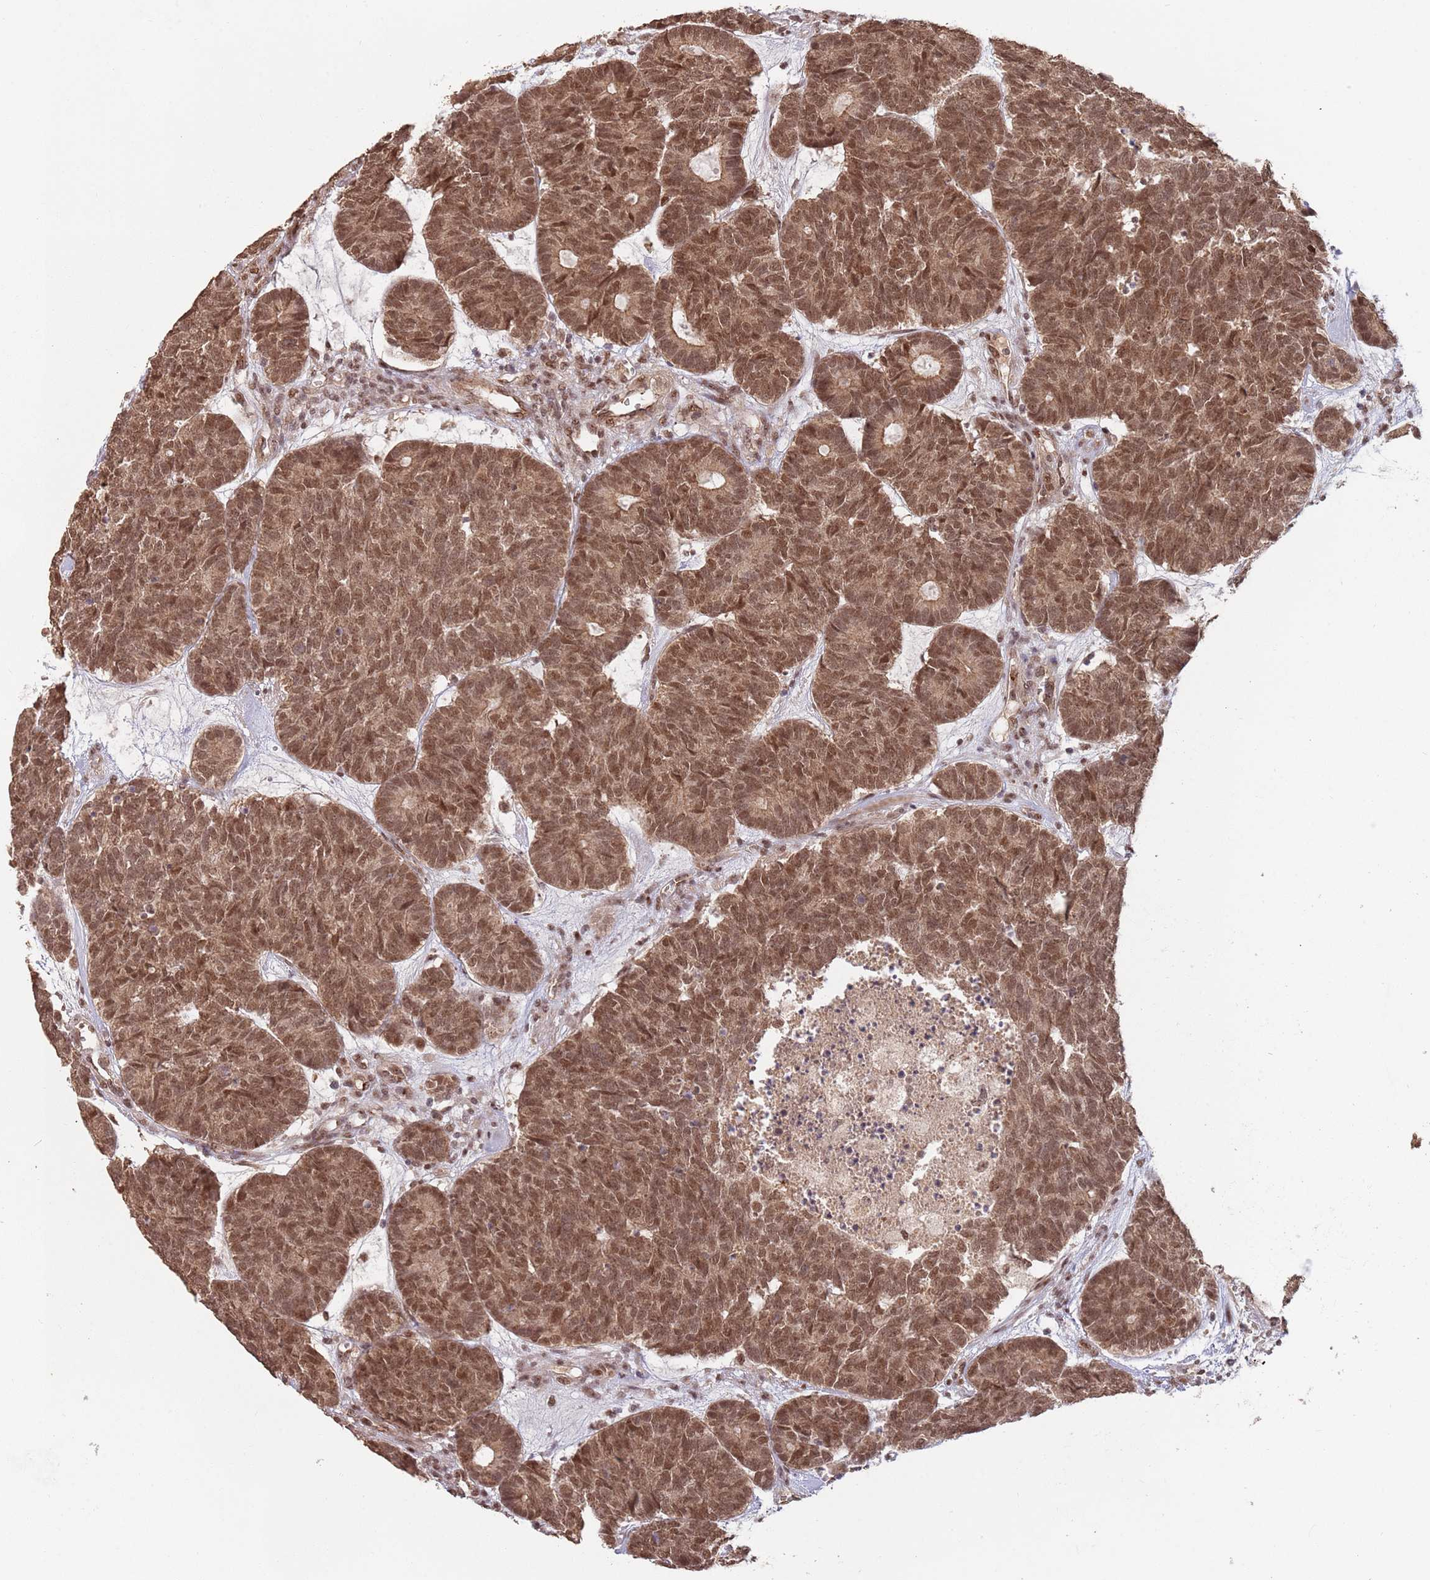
{"staining": {"intensity": "moderate", "quantity": ">75%", "location": "cytoplasmic/membranous,nuclear"}, "tissue": "head and neck cancer", "cell_type": "Tumor cells", "image_type": "cancer", "snomed": [{"axis": "morphology", "description": "Adenocarcinoma, NOS"}, {"axis": "topography", "description": "Head-Neck"}], "caption": "The image shows staining of adenocarcinoma (head and neck), revealing moderate cytoplasmic/membranous and nuclear protein staining (brown color) within tumor cells. Immunohistochemistry (ihc) stains the protein of interest in brown and the nuclei are stained blue.", "gene": "RFXANK", "patient": {"sex": "female", "age": 81}}